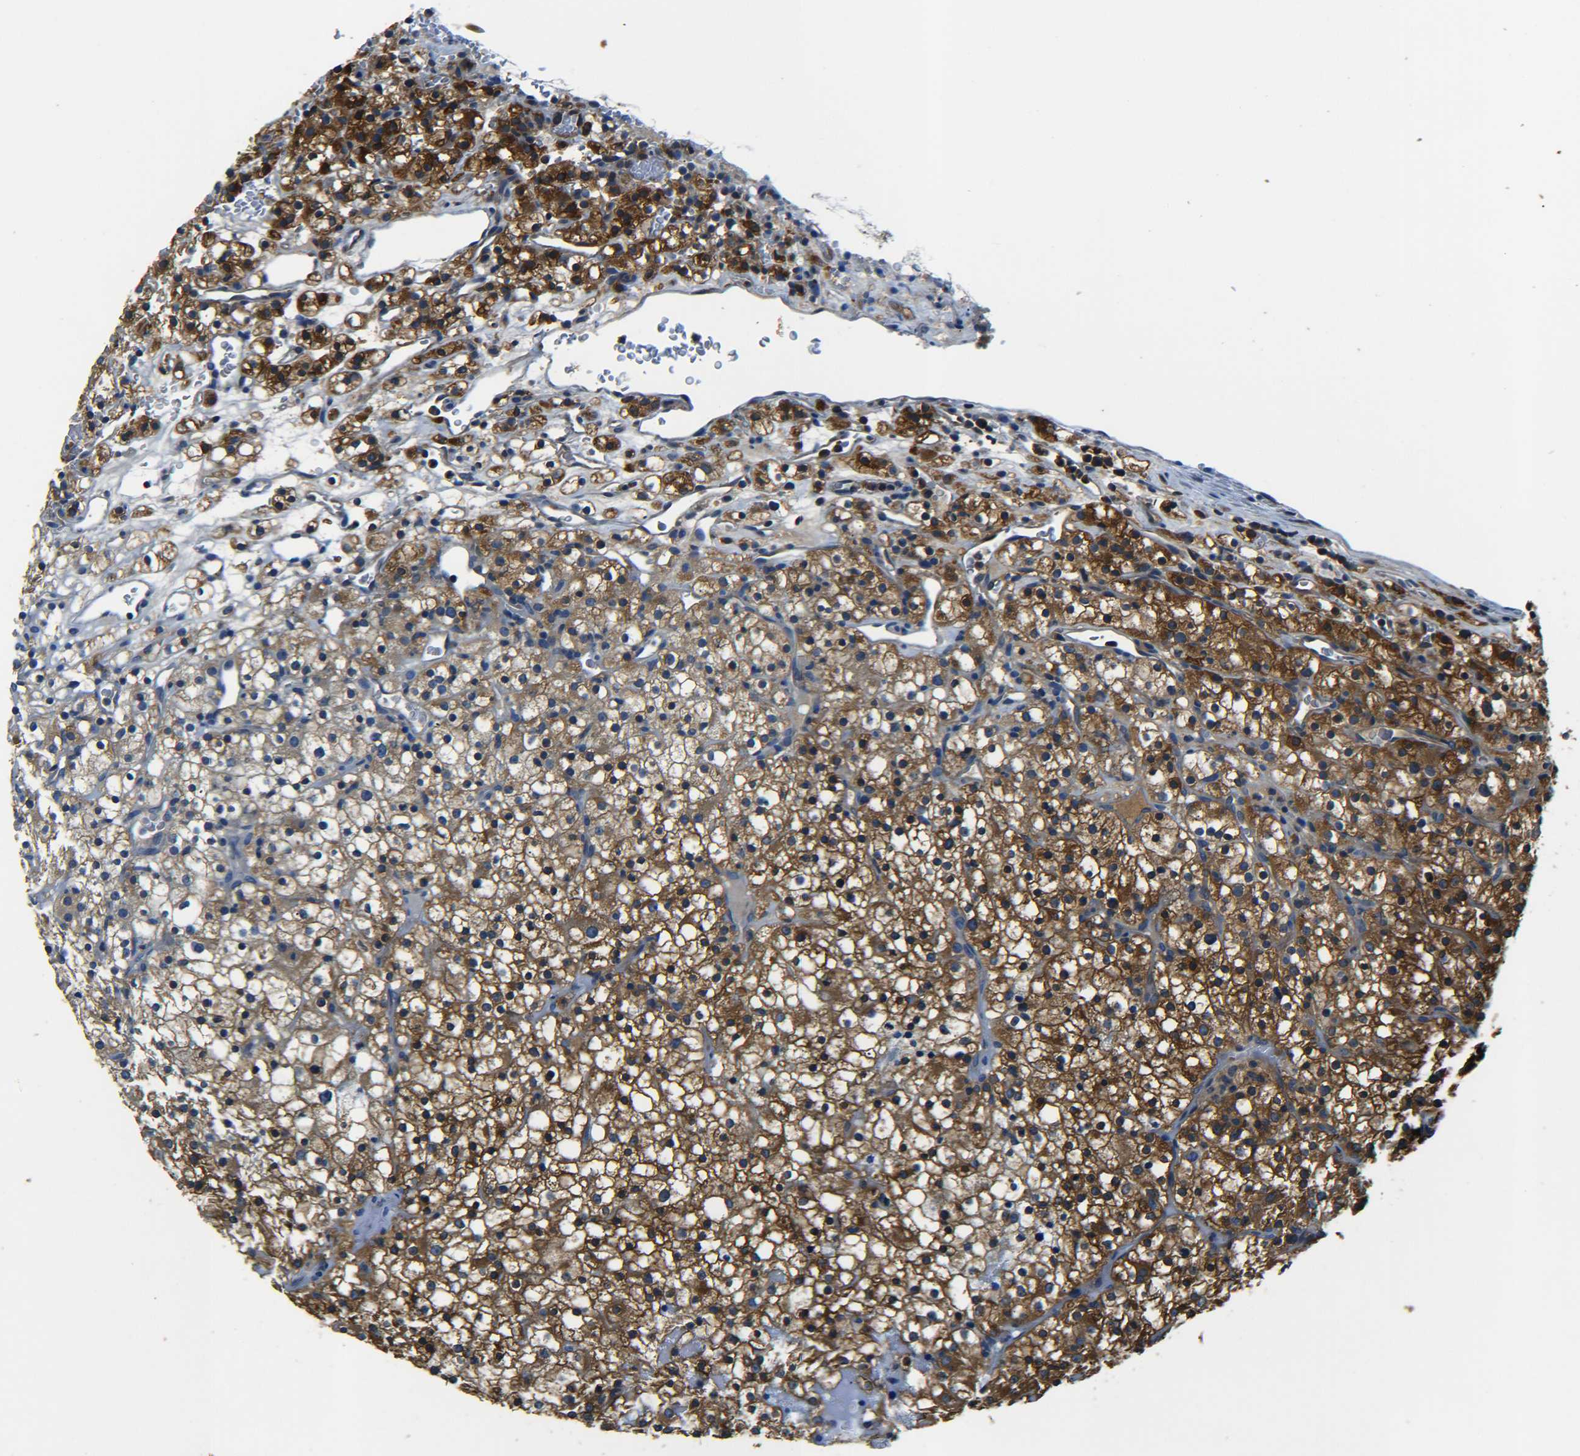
{"staining": {"intensity": "strong", "quantity": "25%-75%", "location": "cytoplasmic/membranous"}, "tissue": "renal cancer", "cell_type": "Tumor cells", "image_type": "cancer", "snomed": [{"axis": "morphology", "description": "Normal tissue, NOS"}, {"axis": "morphology", "description": "Adenocarcinoma, NOS"}, {"axis": "topography", "description": "Kidney"}], "caption": "Immunohistochemistry photomicrograph of neoplastic tissue: human adenocarcinoma (renal) stained using immunohistochemistry reveals high levels of strong protein expression localized specifically in the cytoplasmic/membranous of tumor cells, appearing as a cytoplasmic/membranous brown color.", "gene": "PREB", "patient": {"sex": "female", "age": 72}}